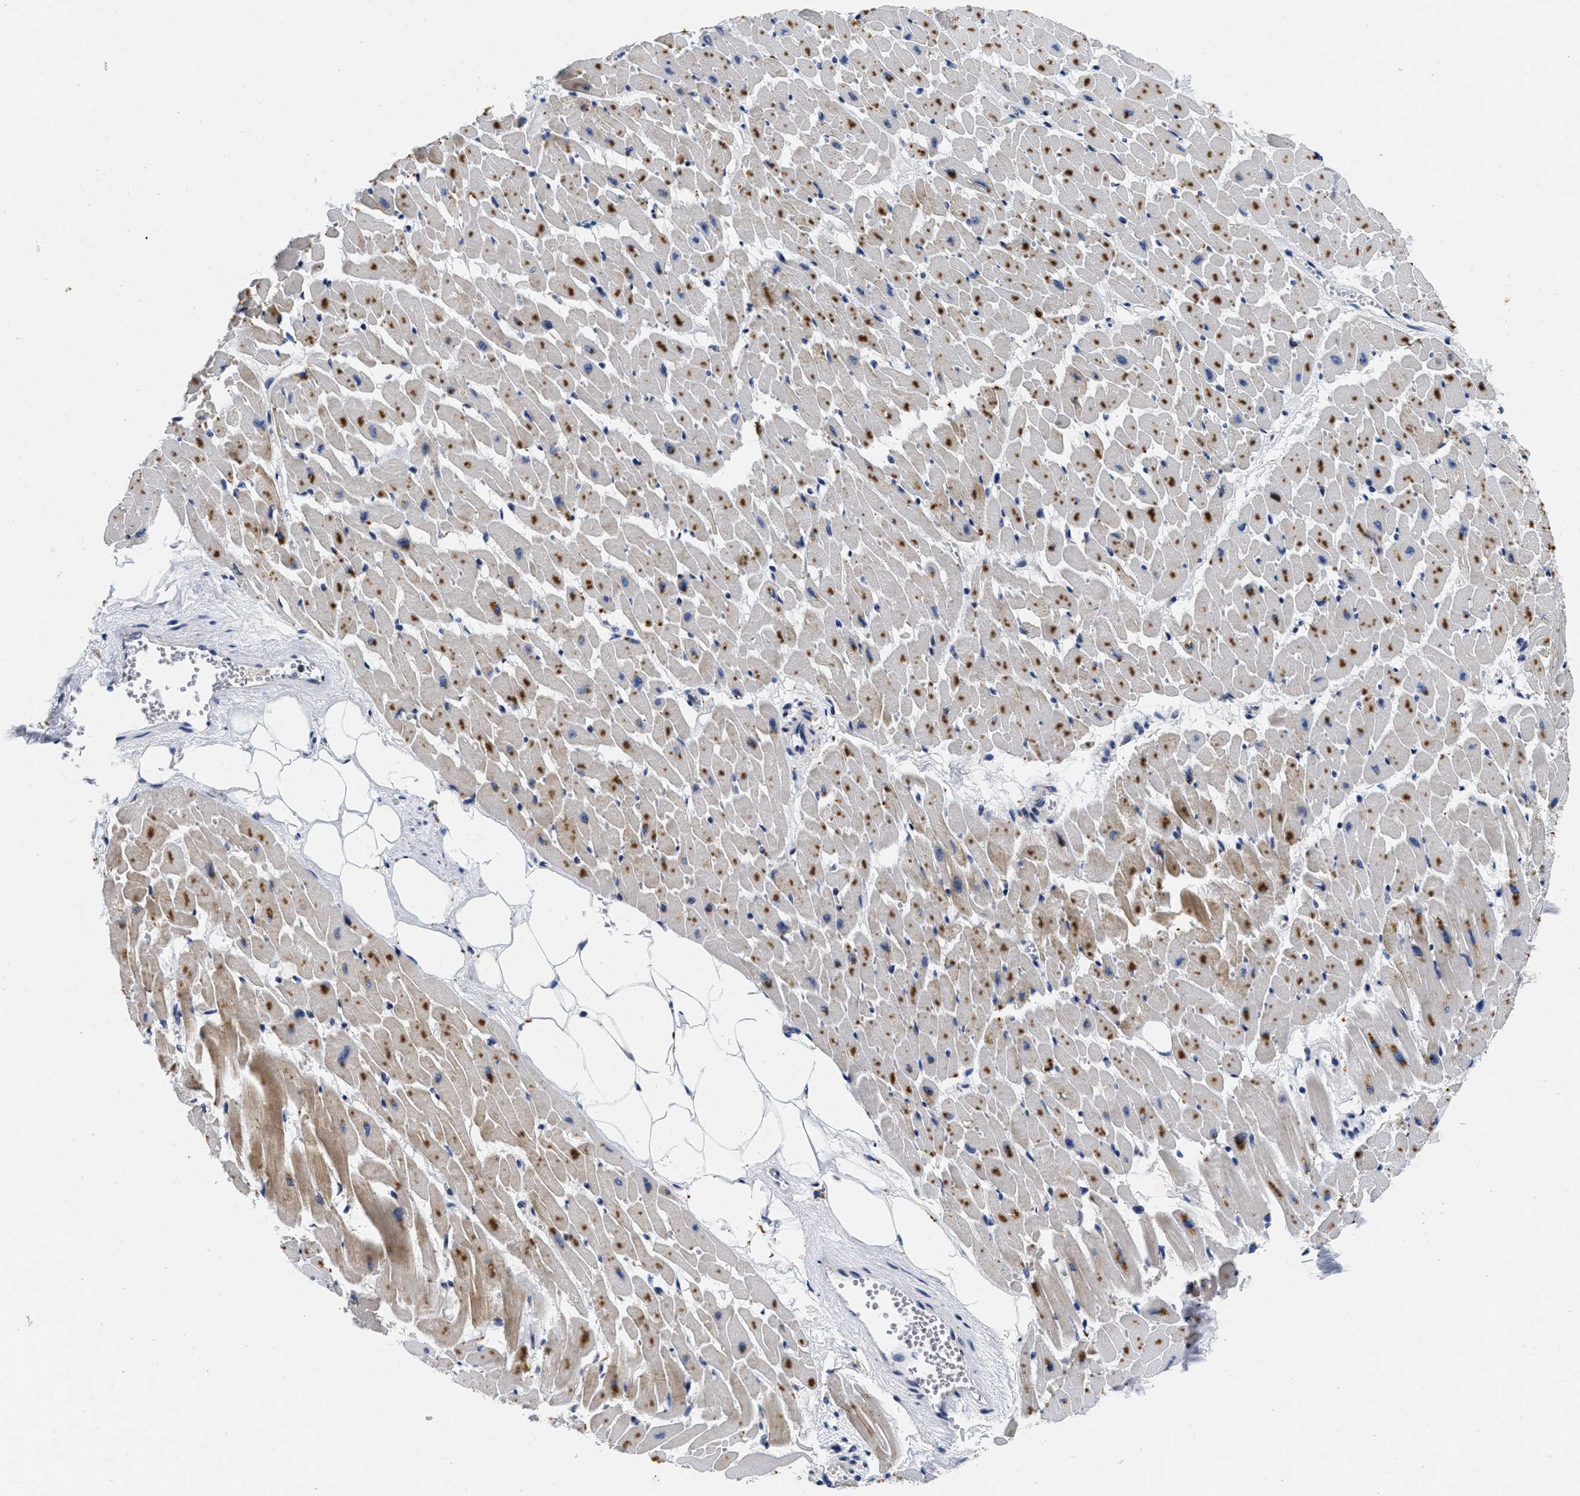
{"staining": {"intensity": "moderate", "quantity": ">75%", "location": "cytoplasmic/membranous"}, "tissue": "heart muscle", "cell_type": "Cardiomyocytes", "image_type": "normal", "snomed": [{"axis": "morphology", "description": "Normal tissue, NOS"}, {"axis": "topography", "description": "Heart"}], "caption": "Approximately >75% of cardiomyocytes in unremarkable heart muscle display moderate cytoplasmic/membranous protein positivity as visualized by brown immunohistochemical staining.", "gene": "LAD1", "patient": {"sex": "female", "age": 19}}